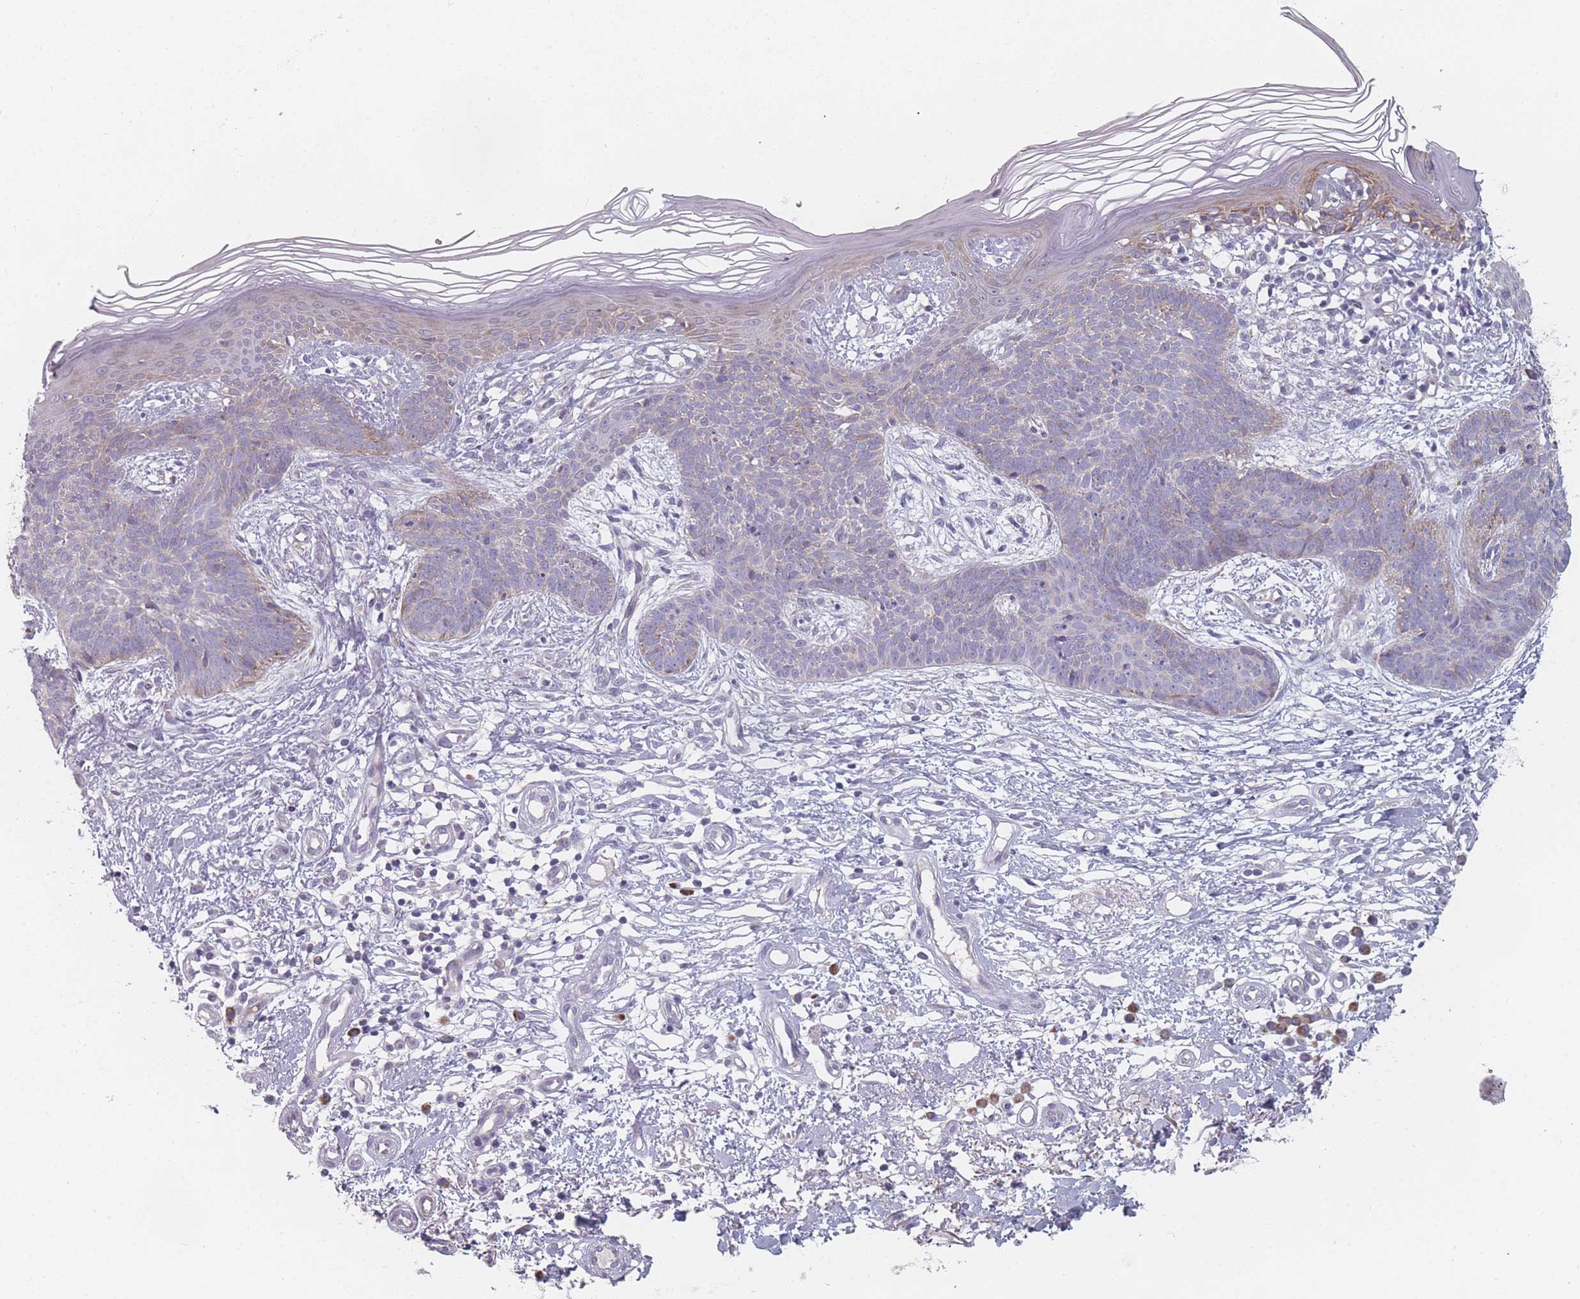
{"staining": {"intensity": "weak", "quantity": "<25%", "location": "cytoplasmic/membranous"}, "tissue": "skin cancer", "cell_type": "Tumor cells", "image_type": "cancer", "snomed": [{"axis": "morphology", "description": "Basal cell carcinoma"}, {"axis": "topography", "description": "Skin"}], "caption": "Basal cell carcinoma (skin) was stained to show a protein in brown. There is no significant positivity in tumor cells.", "gene": "CACNG5", "patient": {"sex": "male", "age": 78}}